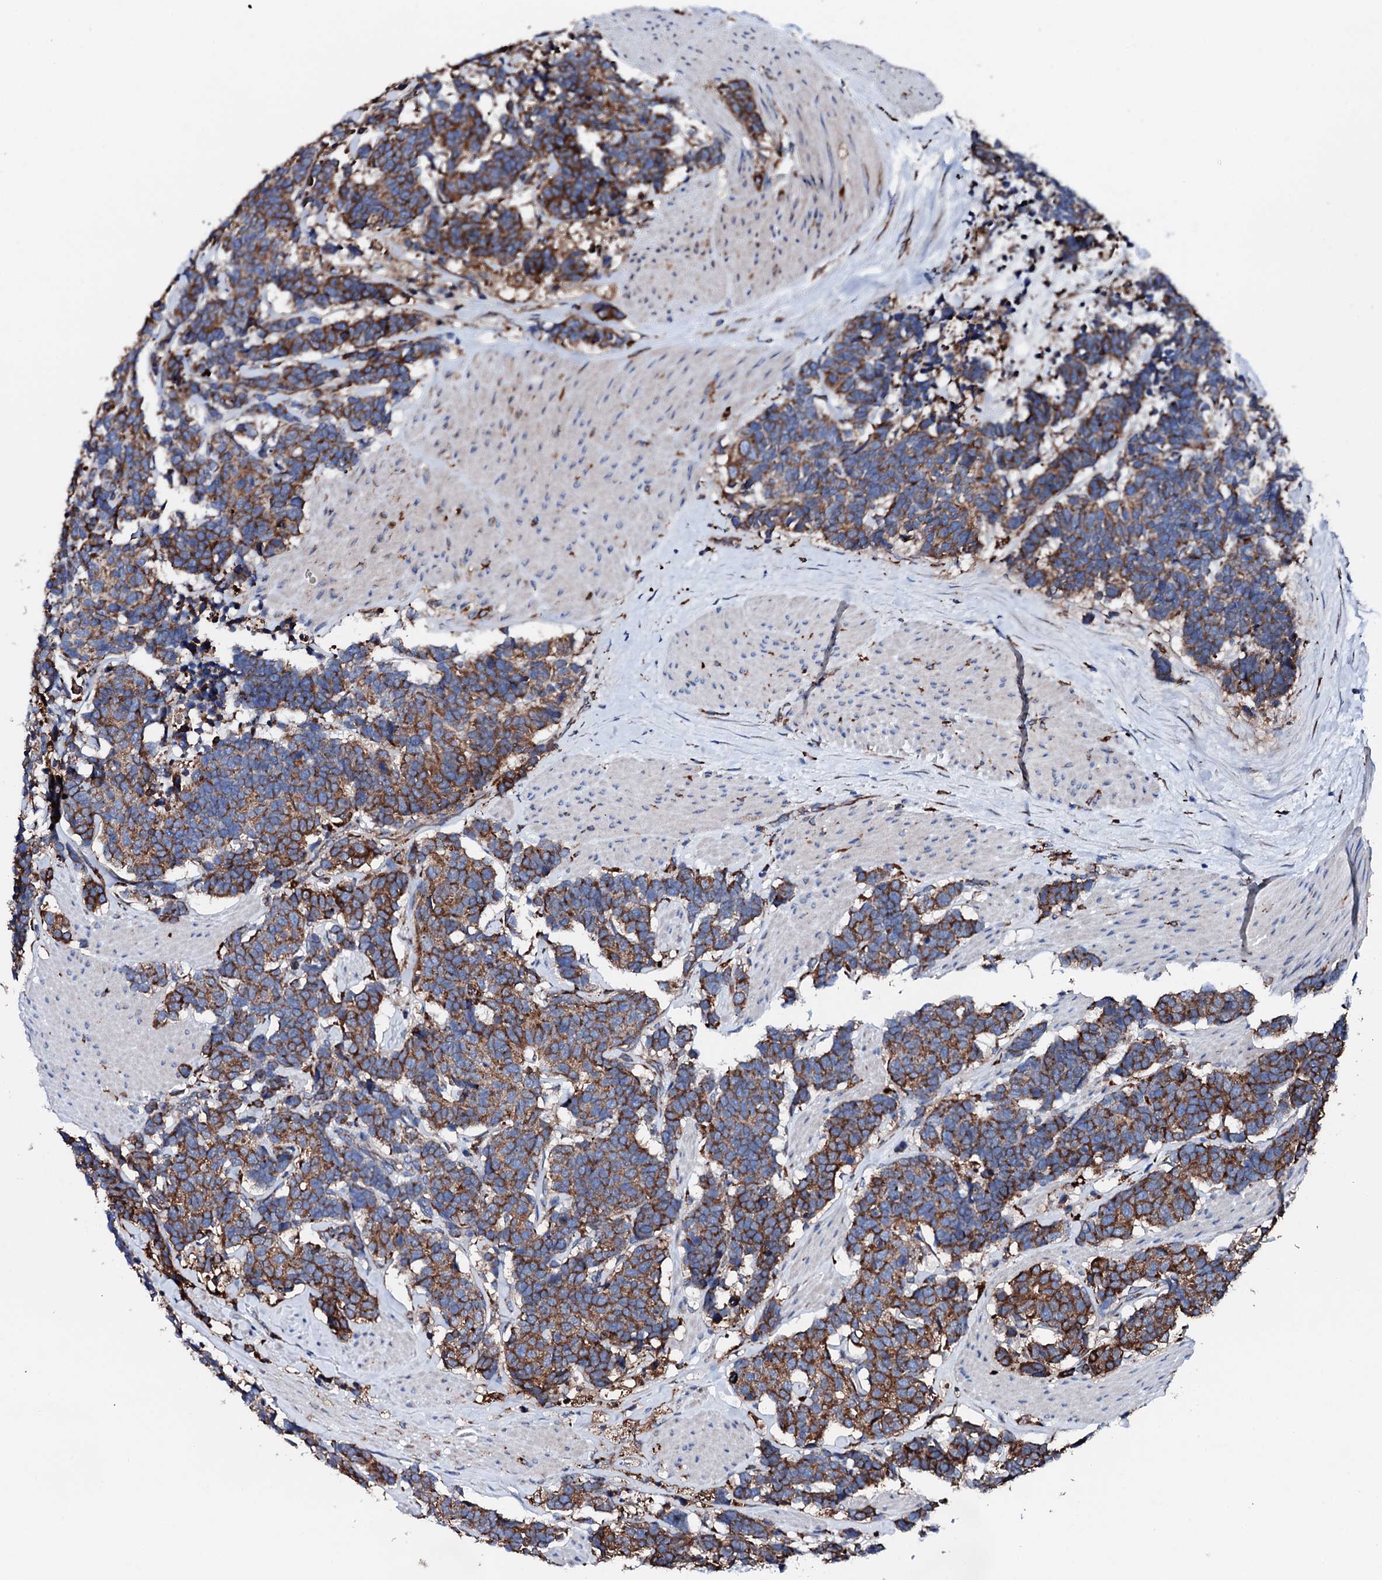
{"staining": {"intensity": "moderate", "quantity": "25%-75%", "location": "cytoplasmic/membranous"}, "tissue": "carcinoid", "cell_type": "Tumor cells", "image_type": "cancer", "snomed": [{"axis": "morphology", "description": "Carcinoma, NOS"}, {"axis": "morphology", "description": "Carcinoid, malignant, NOS"}, {"axis": "topography", "description": "Urinary bladder"}], "caption": "IHC photomicrograph of carcinoid stained for a protein (brown), which shows medium levels of moderate cytoplasmic/membranous expression in about 25%-75% of tumor cells.", "gene": "AMDHD1", "patient": {"sex": "male", "age": 57}}